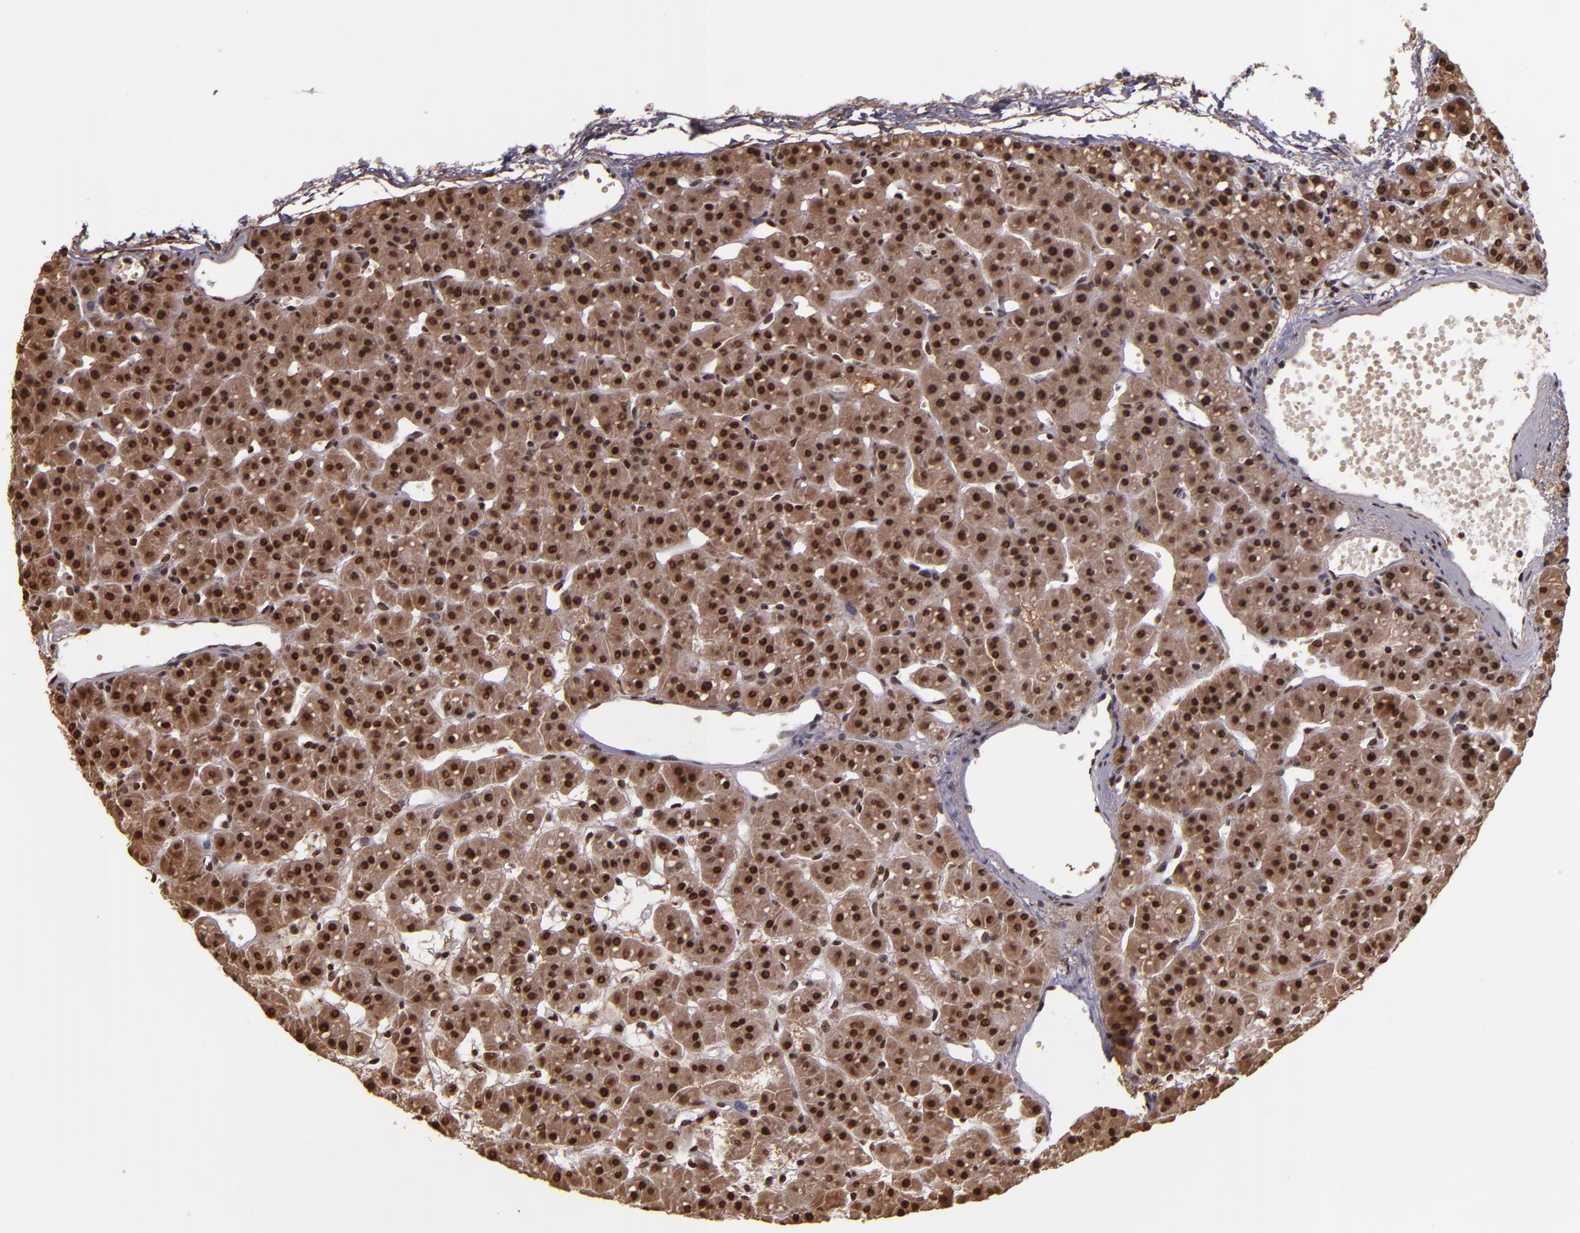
{"staining": {"intensity": "strong", "quantity": ">75%", "location": "cytoplasmic/membranous,nuclear"}, "tissue": "parathyroid gland", "cell_type": "Glandular cells", "image_type": "normal", "snomed": [{"axis": "morphology", "description": "Normal tissue, NOS"}, {"axis": "topography", "description": "Parathyroid gland"}], "caption": "Immunohistochemistry of unremarkable human parathyroid gland exhibits high levels of strong cytoplasmic/membranous,nuclear staining in approximately >75% of glandular cells. (IHC, brightfield microscopy, high magnification).", "gene": "CUL3", "patient": {"sex": "female", "age": 76}}